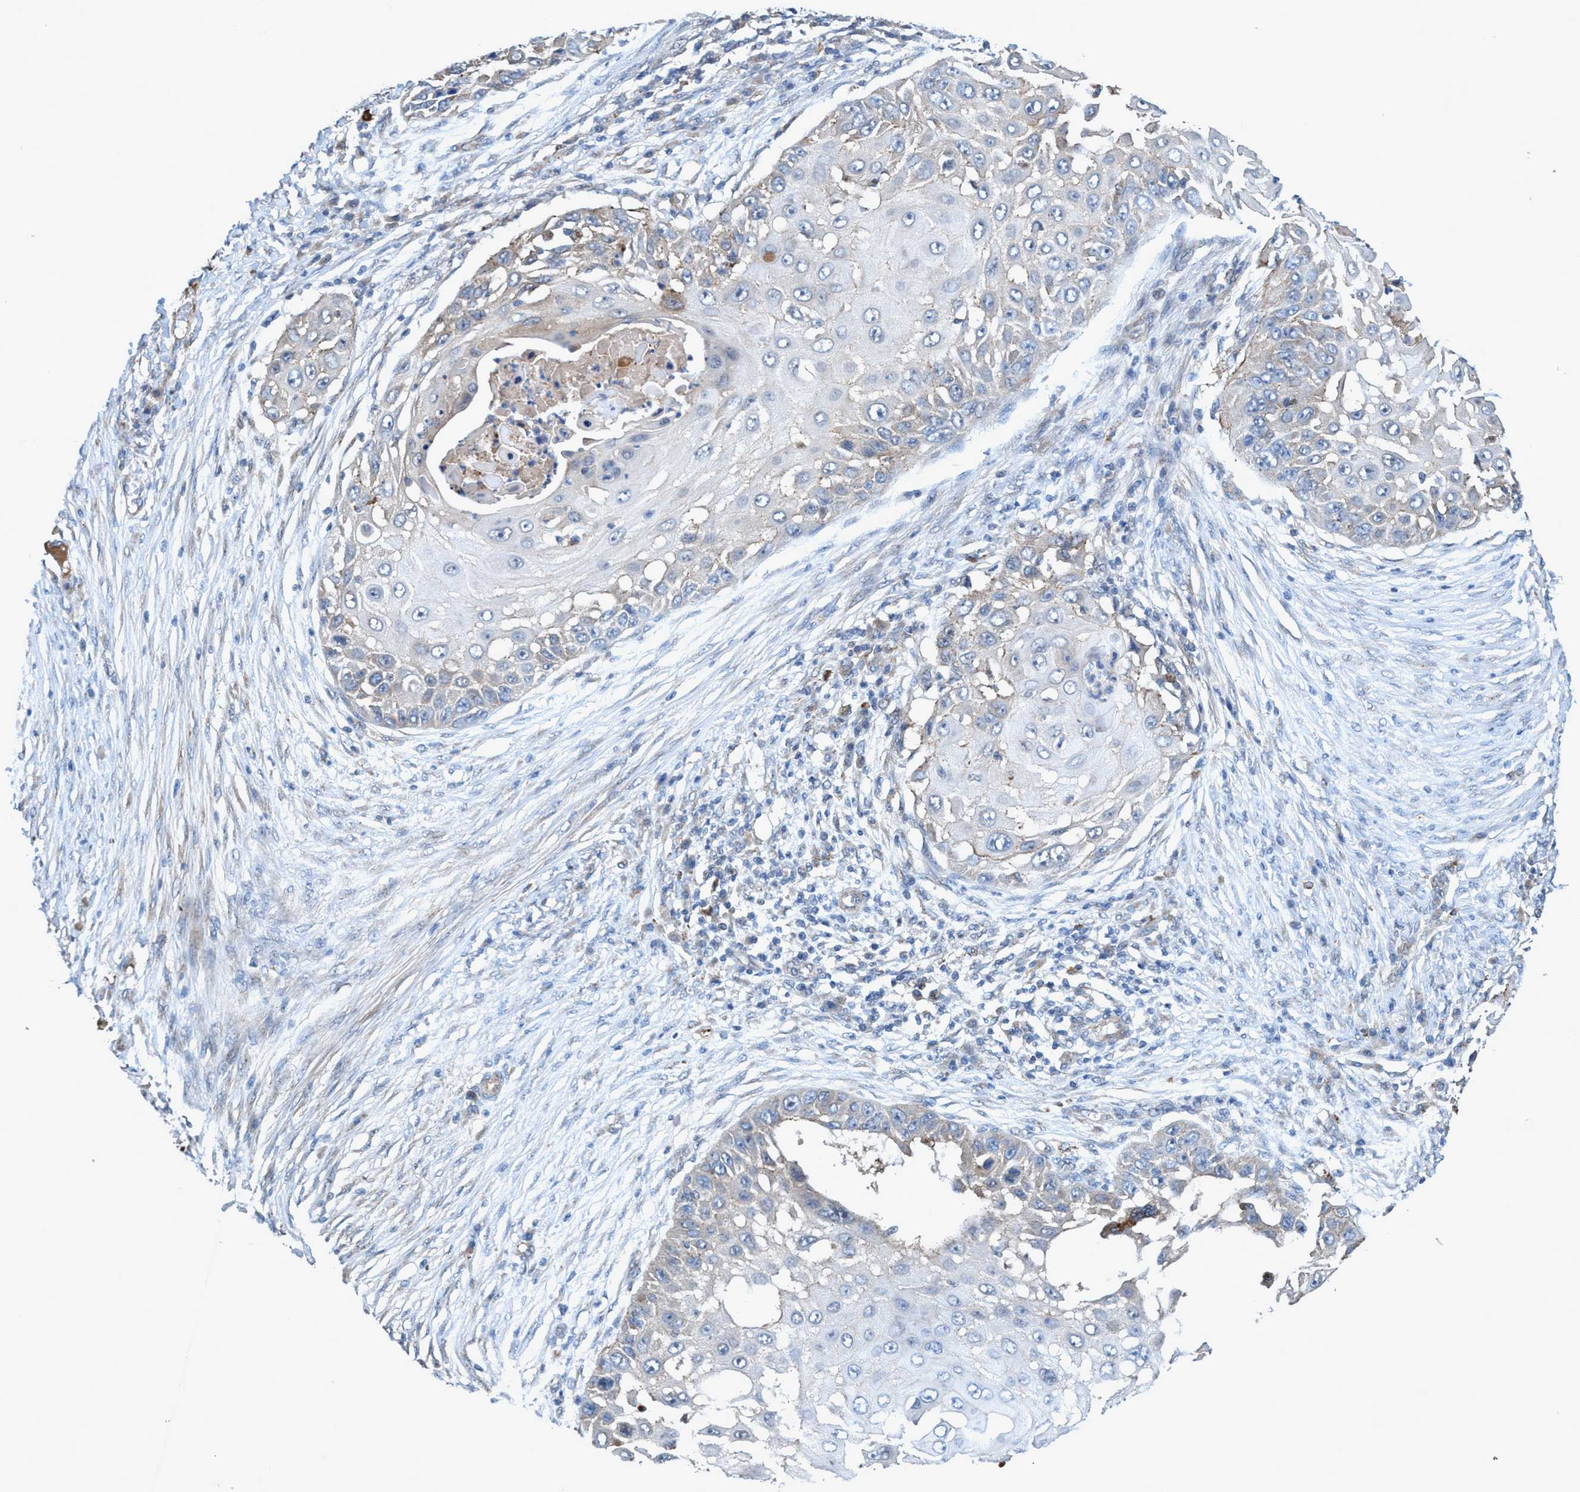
{"staining": {"intensity": "negative", "quantity": "none", "location": "none"}, "tissue": "skin cancer", "cell_type": "Tumor cells", "image_type": "cancer", "snomed": [{"axis": "morphology", "description": "Squamous cell carcinoma, NOS"}, {"axis": "topography", "description": "Skin"}], "caption": "Micrograph shows no protein staining in tumor cells of skin squamous cell carcinoma tissue. (DAB IHC visualized using brightfield microscopy, high magnification).", "gene": "TRIM65", "patient": {"sex": "female", "age": 44}}